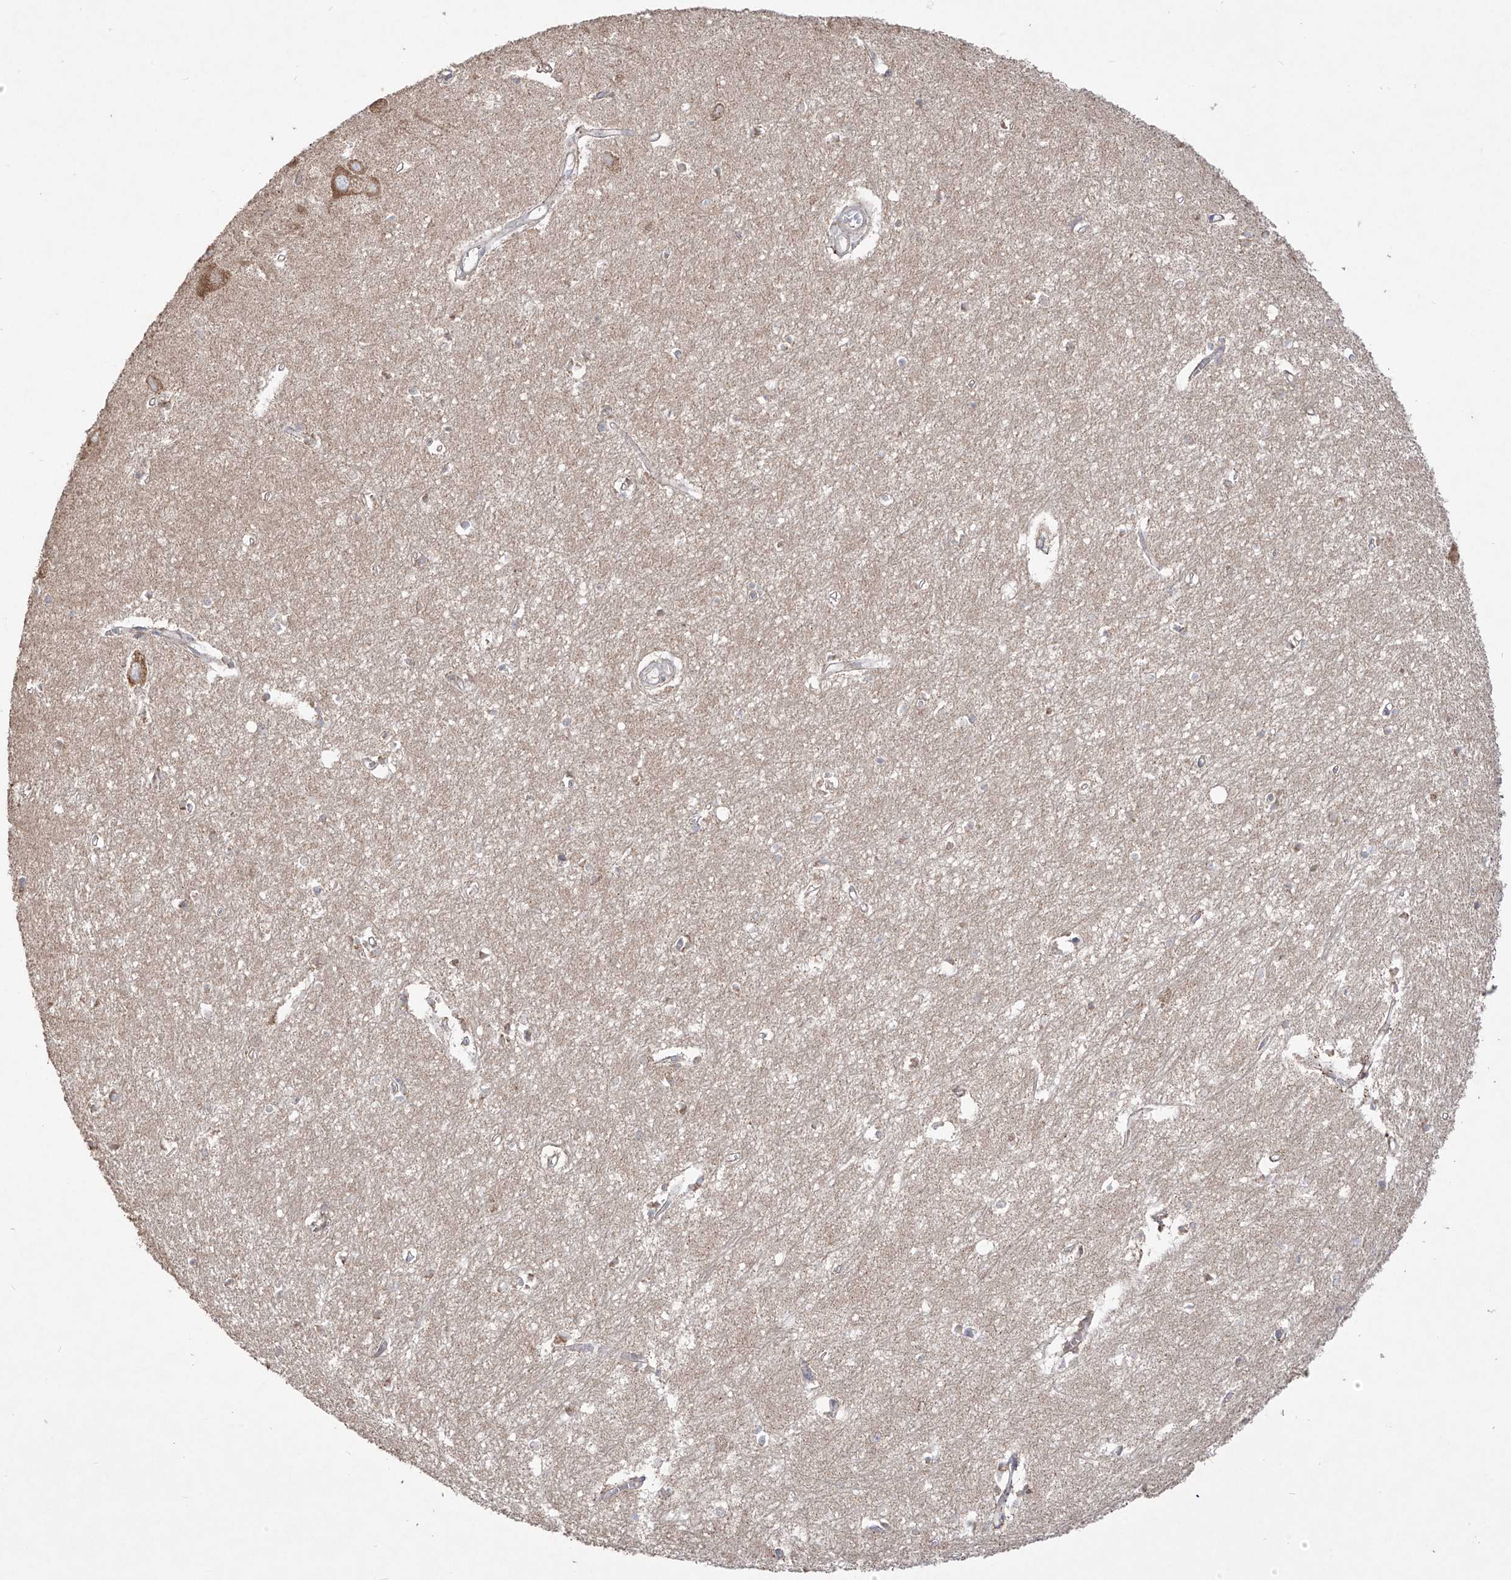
{"staining": {"intensity": "negative", "quantity": "none", "location": "none"}, "tissue": "hippocampus", "cell_type": "Glial cells", "image_type": "normal", "snomed": [{"axis": "morphology", "description": "Normal tissue, NOS"}, {"axis": "topography", "description": "Hippocampus"}], "caption": "There is no significant staining in glial cells of hippocampus. (DAB immunohistochemistry (IHC) with hematoxylin counter stain).", "gene": "YKT6", "patient": {"sex": "female", "age": 64}}